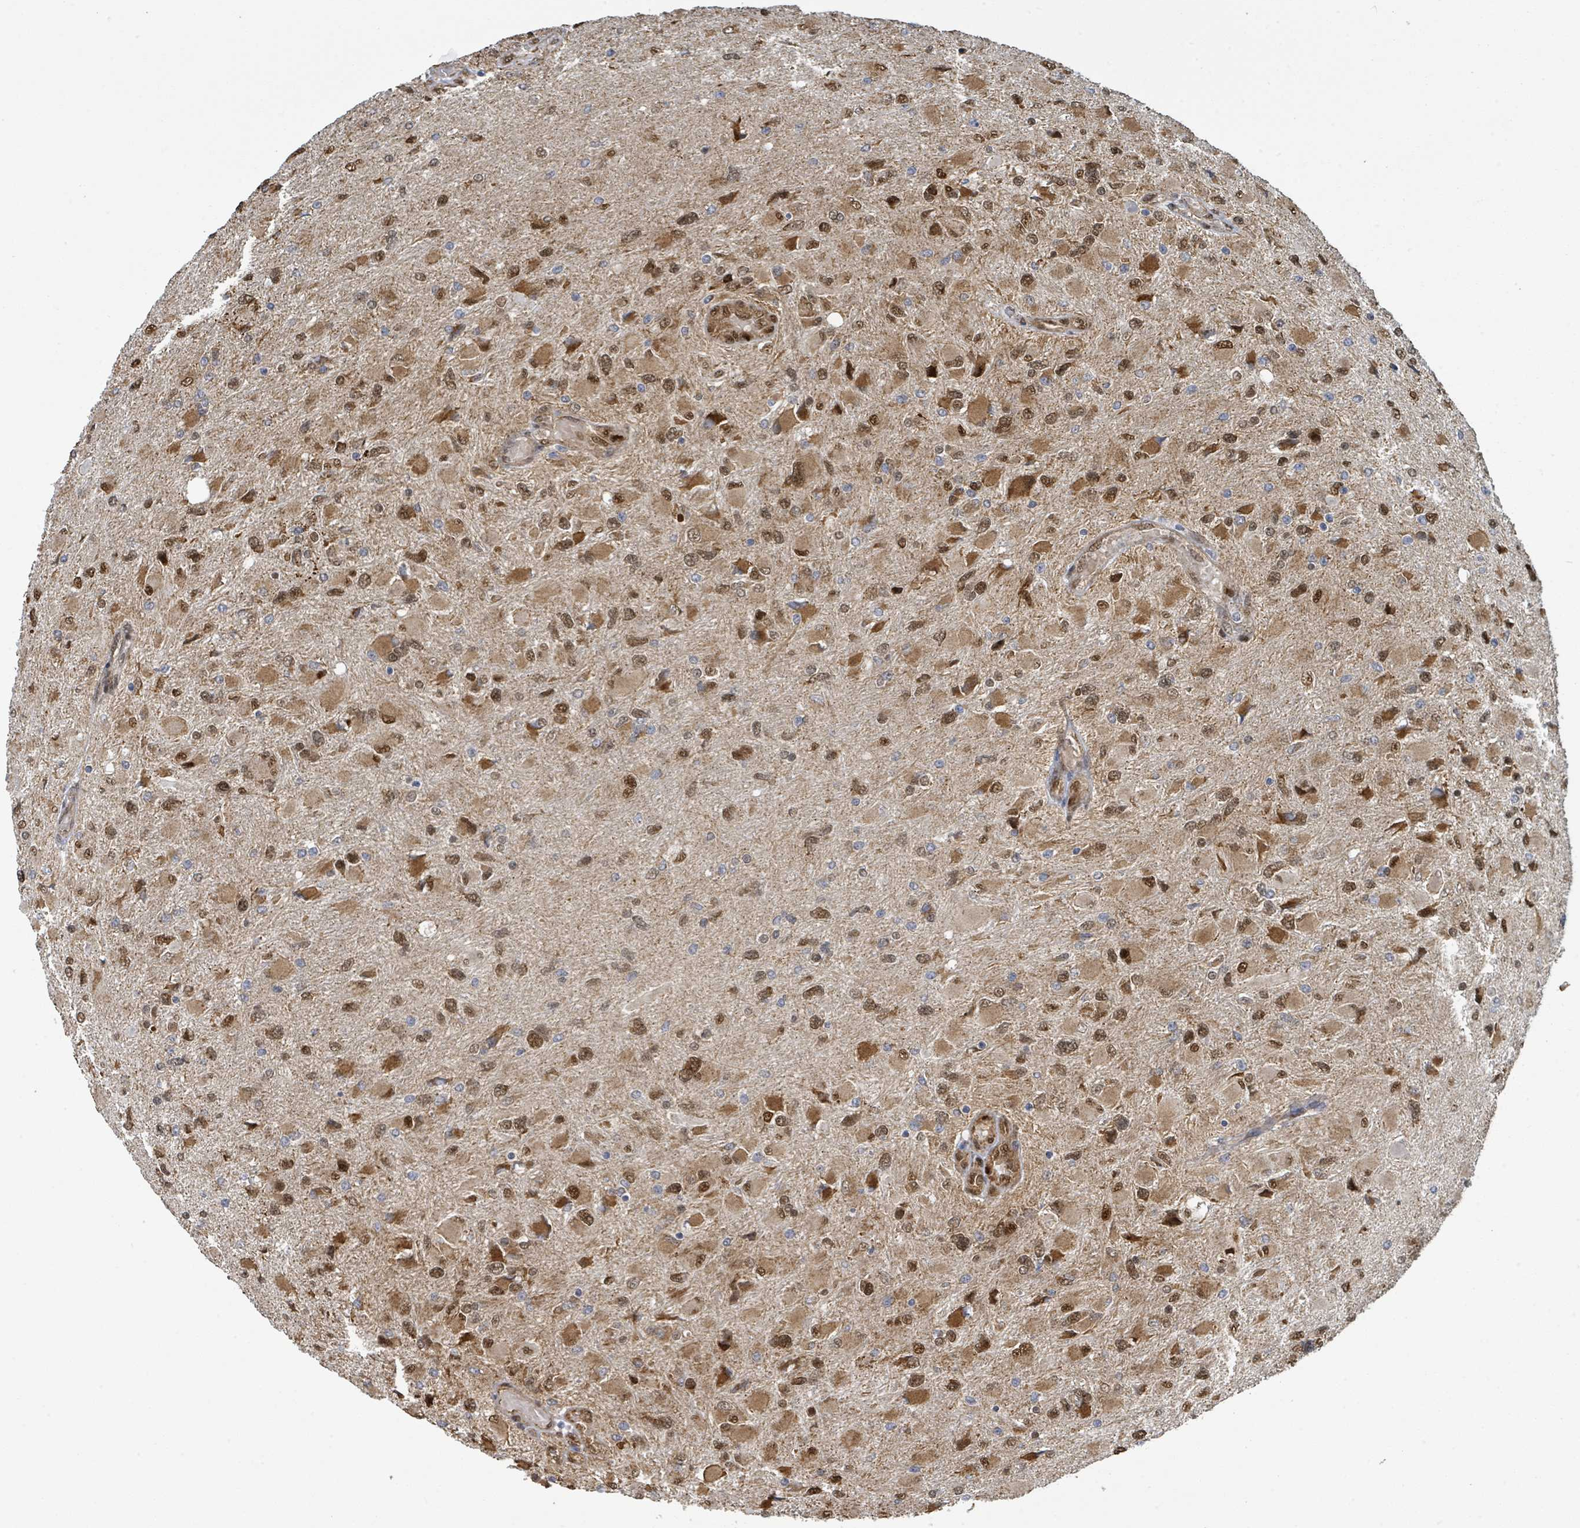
{"staining": {"intensity": "strong", "quantity": ">75%", "location": "cytoplasmic/membranous,nuclear"}, "tissue": "glioma", "cell_type": "Tumor cells", "image_type": "cancer", "snomed": [{"axis": "morphology", "description": "Glioma, malignant, High grade"}, {"axis": "topography", "description": "Cerebral cortex"}], "caption": "A high-resolution image shows immunohistochemistry (IHC) staining of malignant glioma (high-grade), which reveals strong cytoplasmic/membranous and nuclear expression in approximately >75% of tumor cells.", "gene": "PSMB7", "patient": {"sex": "female", "age": 36}}